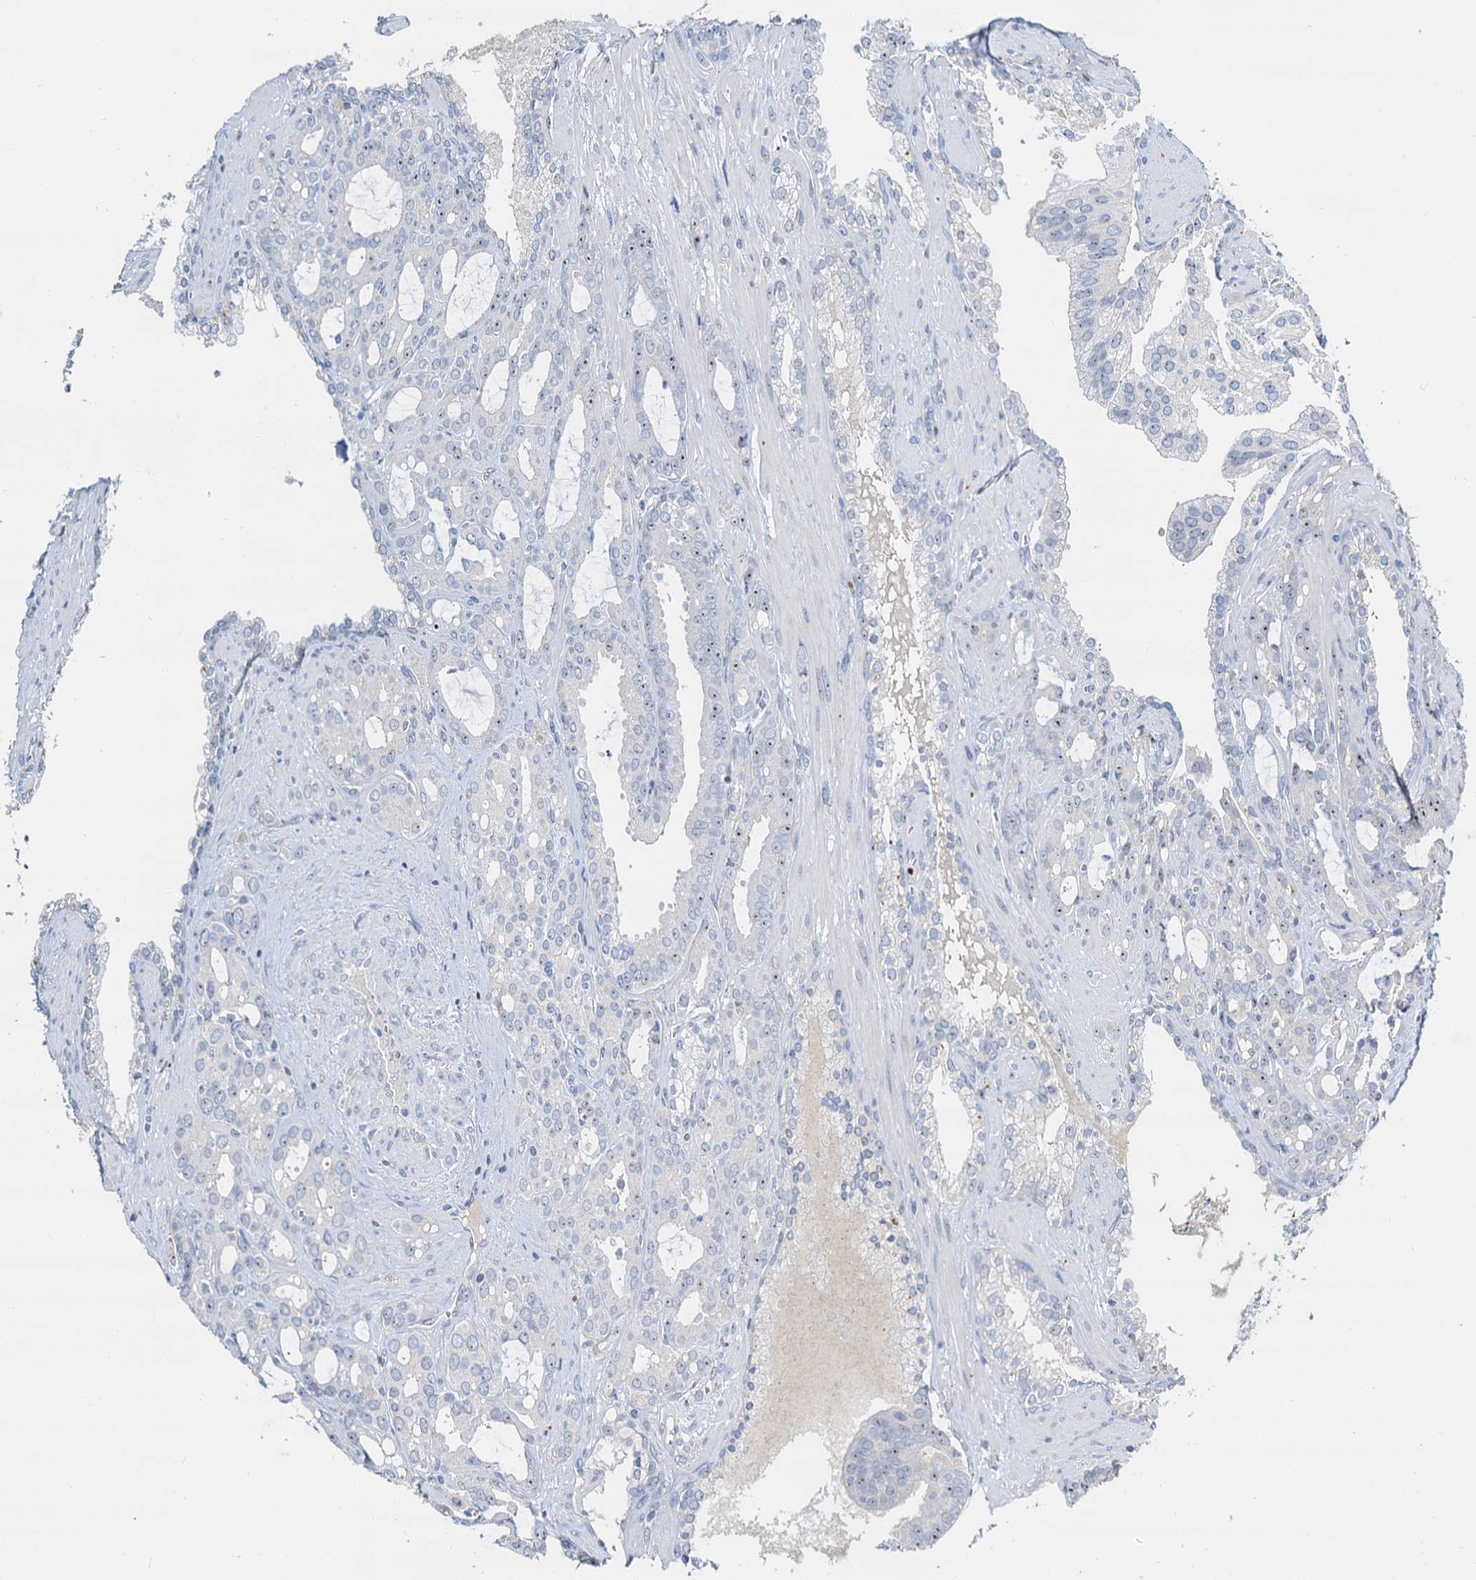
{"staining": {"intensity": "negative", "quantity": "none", "location": "none"}, "tissue": "prostate cancer", "cell_type": "Tumor cells", "image_type": "cancer", "snomed": [{"axis": "morphology", "description": "Adenocarcinoma, High grade"}, {"axis": "topography", "description": "Prostate"}], "caption": "Immunohistochemistry photomicrograph of prostate high-grade adenocarcinoma stained for a protein (brown), which exhibits no expression in tumor cells.", "gene": "NOP2", "patient": {"sex": "male", "age": 72}}